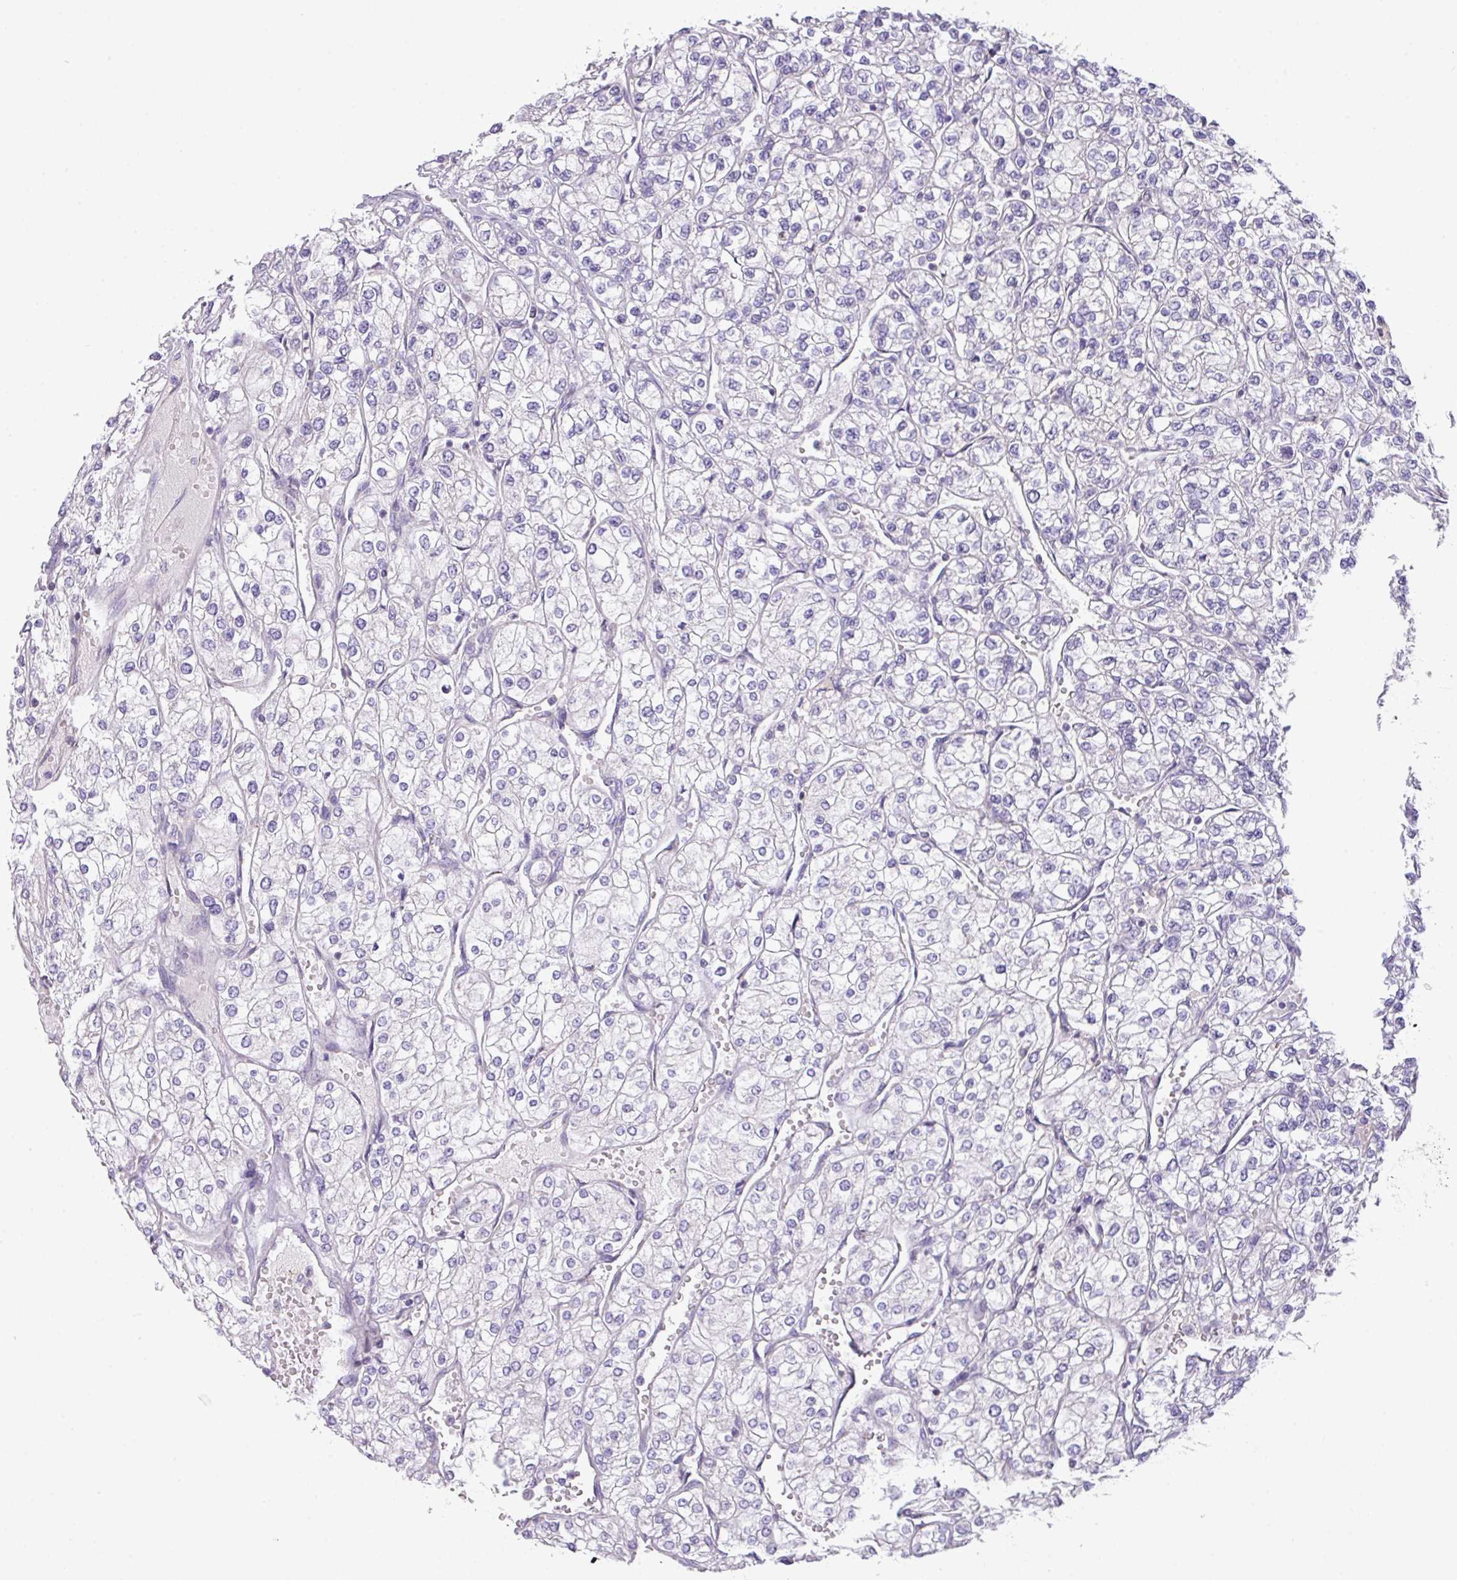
{"staining": {"intensity": "negative", "quantity": "none", "location": "none"}, "tissue": "renal cancer", "cell_type": "Tumor cells", "image_type": "cancer", "snomed": [{"axis": "morphology", "description": "Adenocarcinoma, NOS"}, {"axis": "topography", "description": "Kidney"}], "caption": "Immunohistochemical staining of adenocarcinoma (renal) demonstrates no significant expression in tumor cells. (DAB IHC visualized using brightfield microscopy, high magnification).", "gene": "ZNF394", "patient": {"sex": "male", "age": 80}}